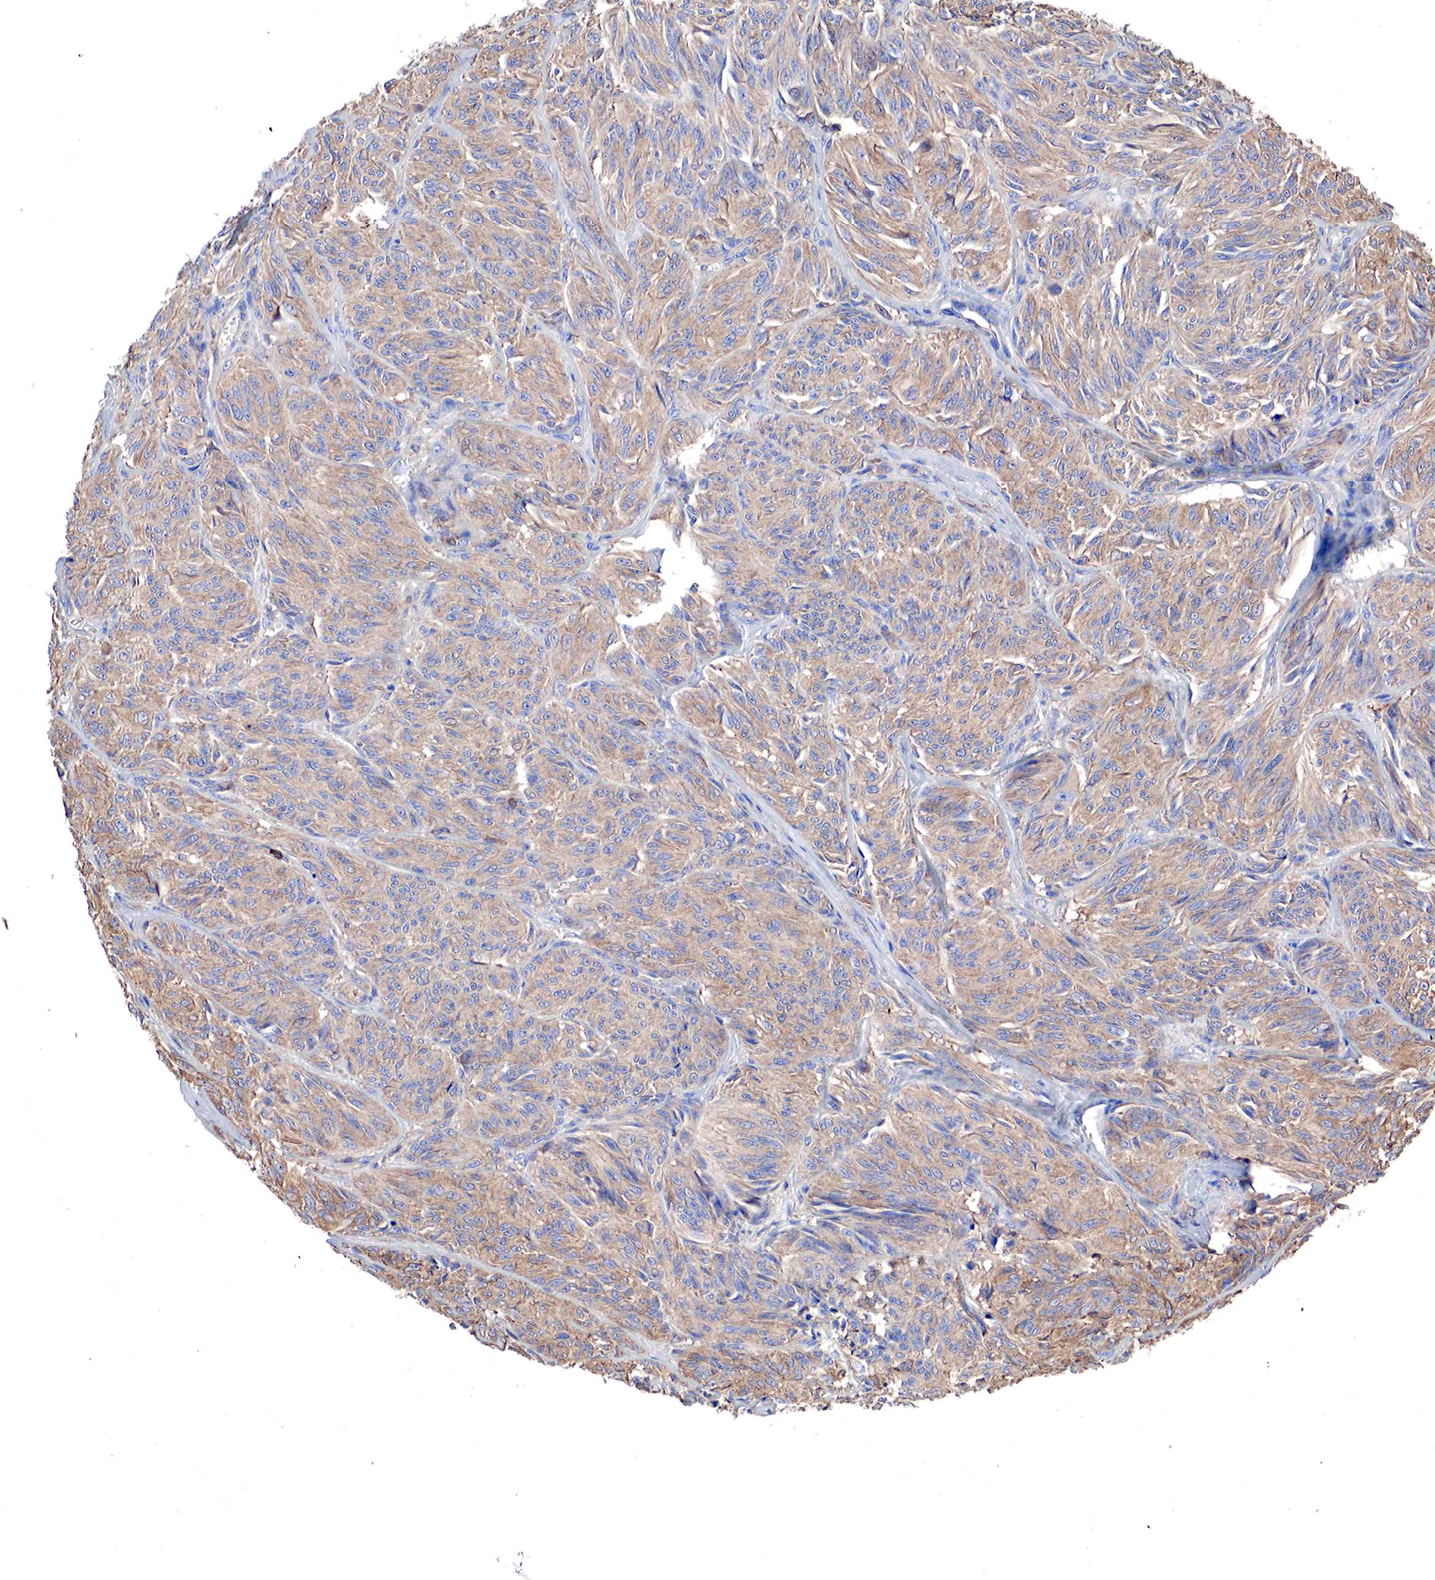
{"staining": {"intensity": "weak", "quantity": ">75%", "location": "cytoplasmic/membranous"}, "tissue": "melanoma", "cell_type": "Tumor cells", "image_type": "cancer", "snomed": [{"axis": "morphology", "description": "Malignant melanoma, NOS"}, {"axis": "topography", "description": "Skin"}], "caption": "Weak cytoplasmic/membranous protein positivity is present in about >75% of tumor cells in malignant melanoma.", "gene": "G6PD", "patient": {"sex": "male", "age": 54}}